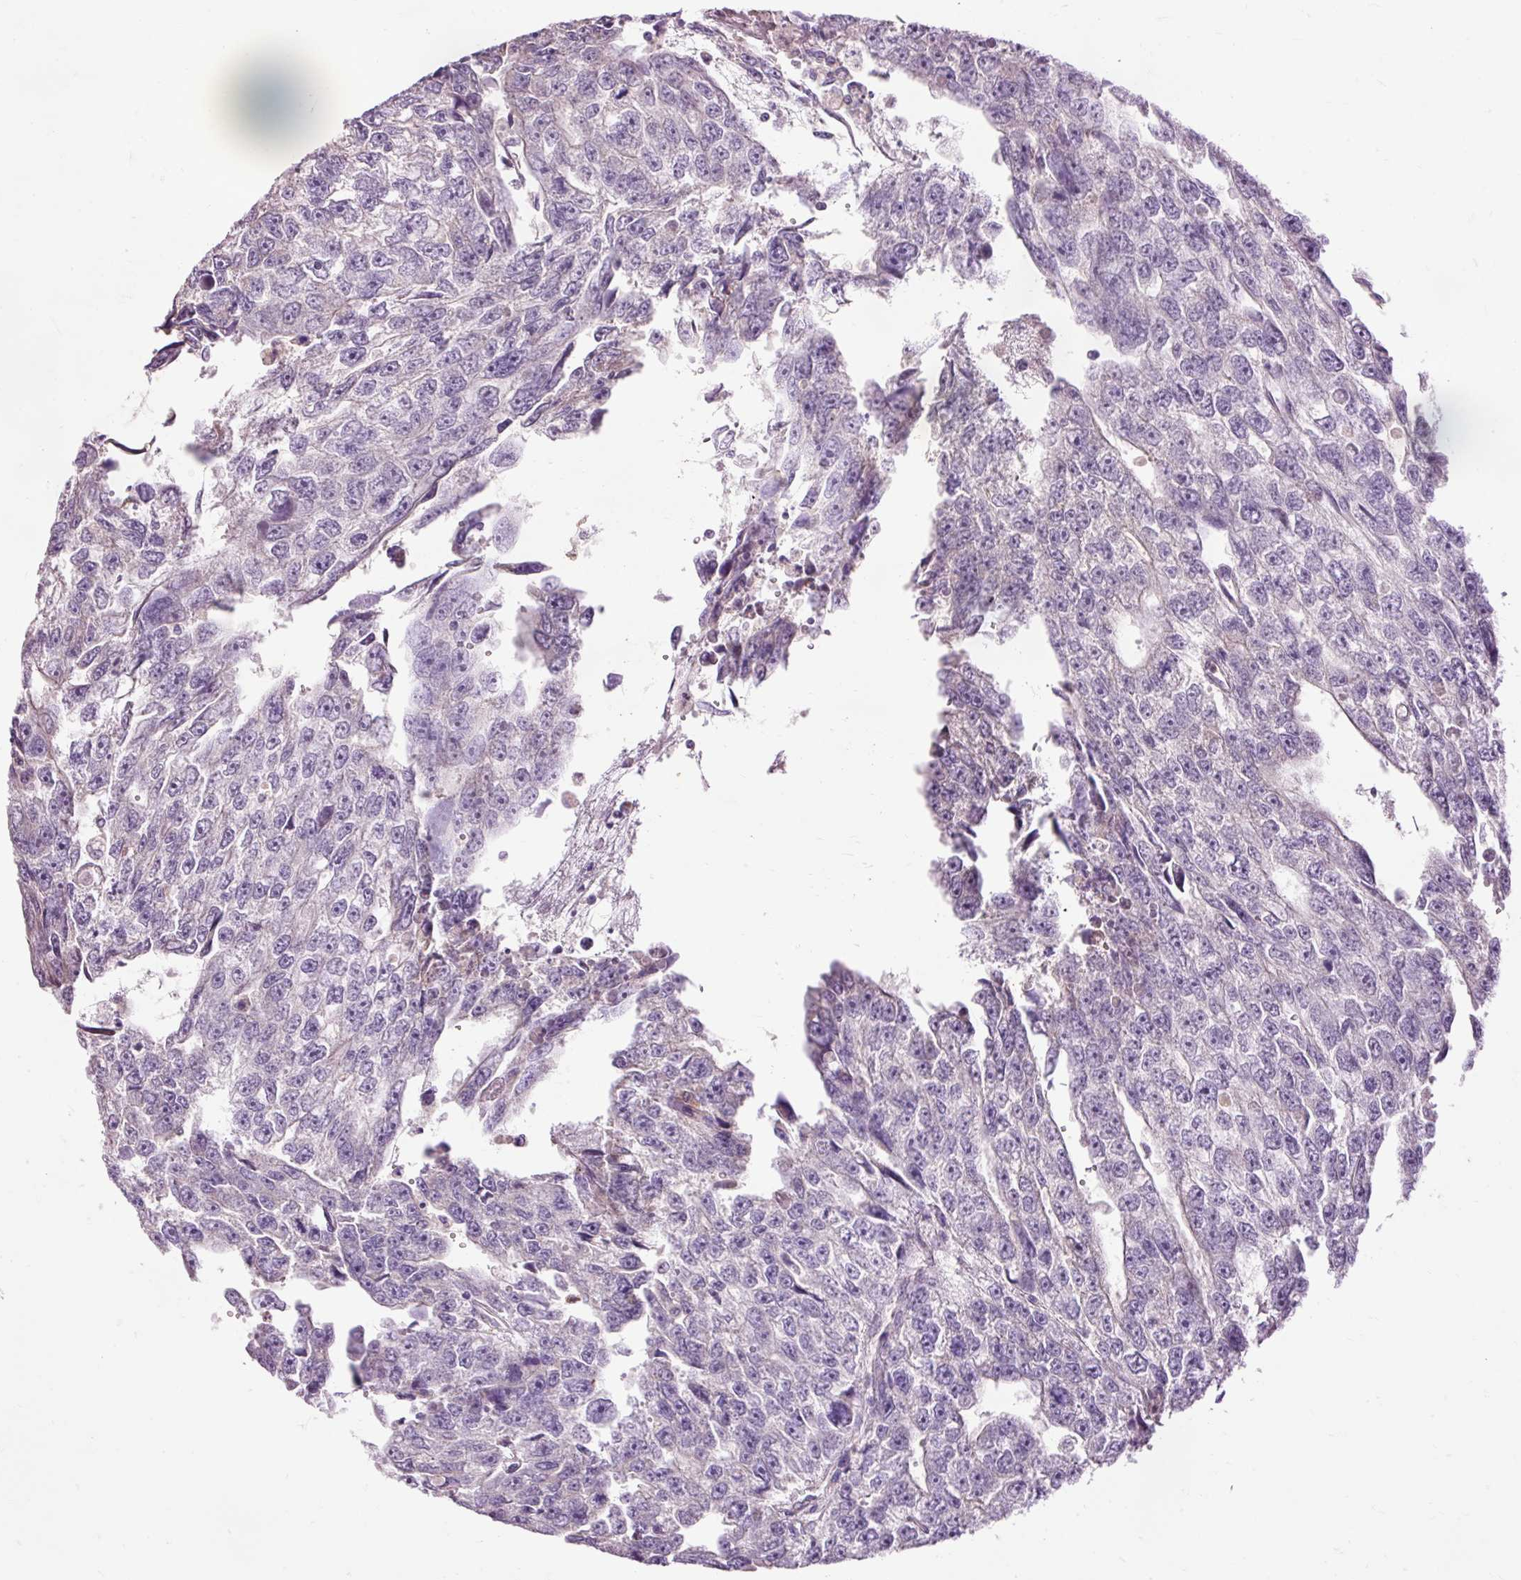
{"staining": {"intensity": "negative", "quantity": "none", "location": "none"}, "tissue": "testis cancer", "cell_type": "Tumor cells", "image_type": "cancer", "snomed": [{"axis": "morphology", "description": "Carcinoma, Embryonal, NOS"}, {"axis": "topography", "description": "Testis"}], "caption": "DAB immunohistochemical staining of human testis embryonal carcinoma demonstrates no significant expression in tumor cells.", "gene": "PRDX5", "patient": {"sex": "male", "age": 20}}